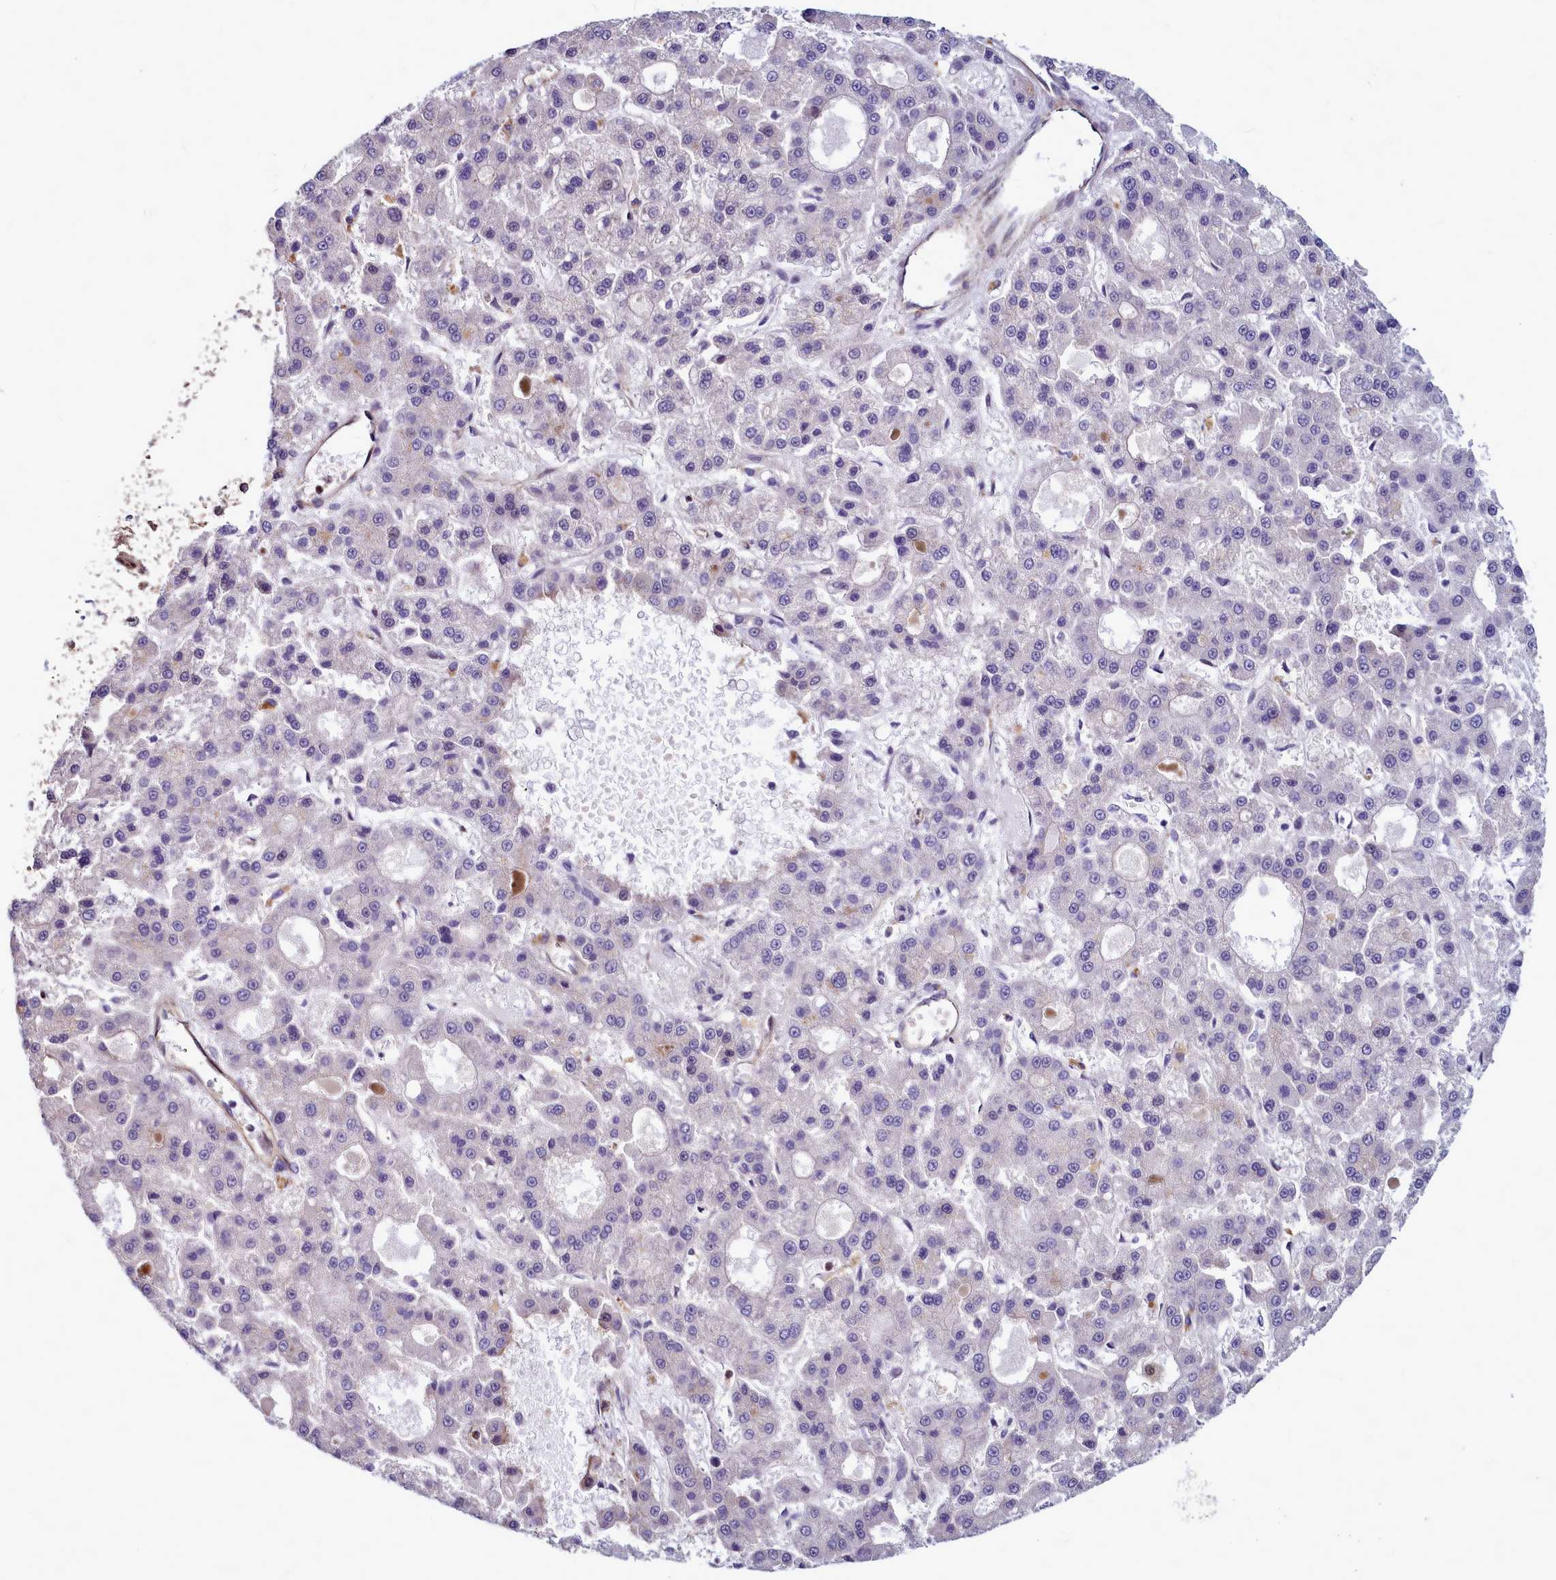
{"staining": {"intensity": "negative", "quantity": "none", "location": "none"}, "tissue": "liver cancer", "cell_type": "Tumor cells", "image_type": "cancer", "snomed": [{"axis": "morphology", "description": "Carcinoma, Hepatocellular, NOS"}, {"axis": "topography", "description": "Liver"}], "caption": "This image is of liver hepatocellular carcinoma stained with IHC to label a protein in brown with the nuclei are counter-stained blue. There is no positivity in tumor cells.", "gene": "TTC5", "patient": {"sex": "male", "age": 70}}